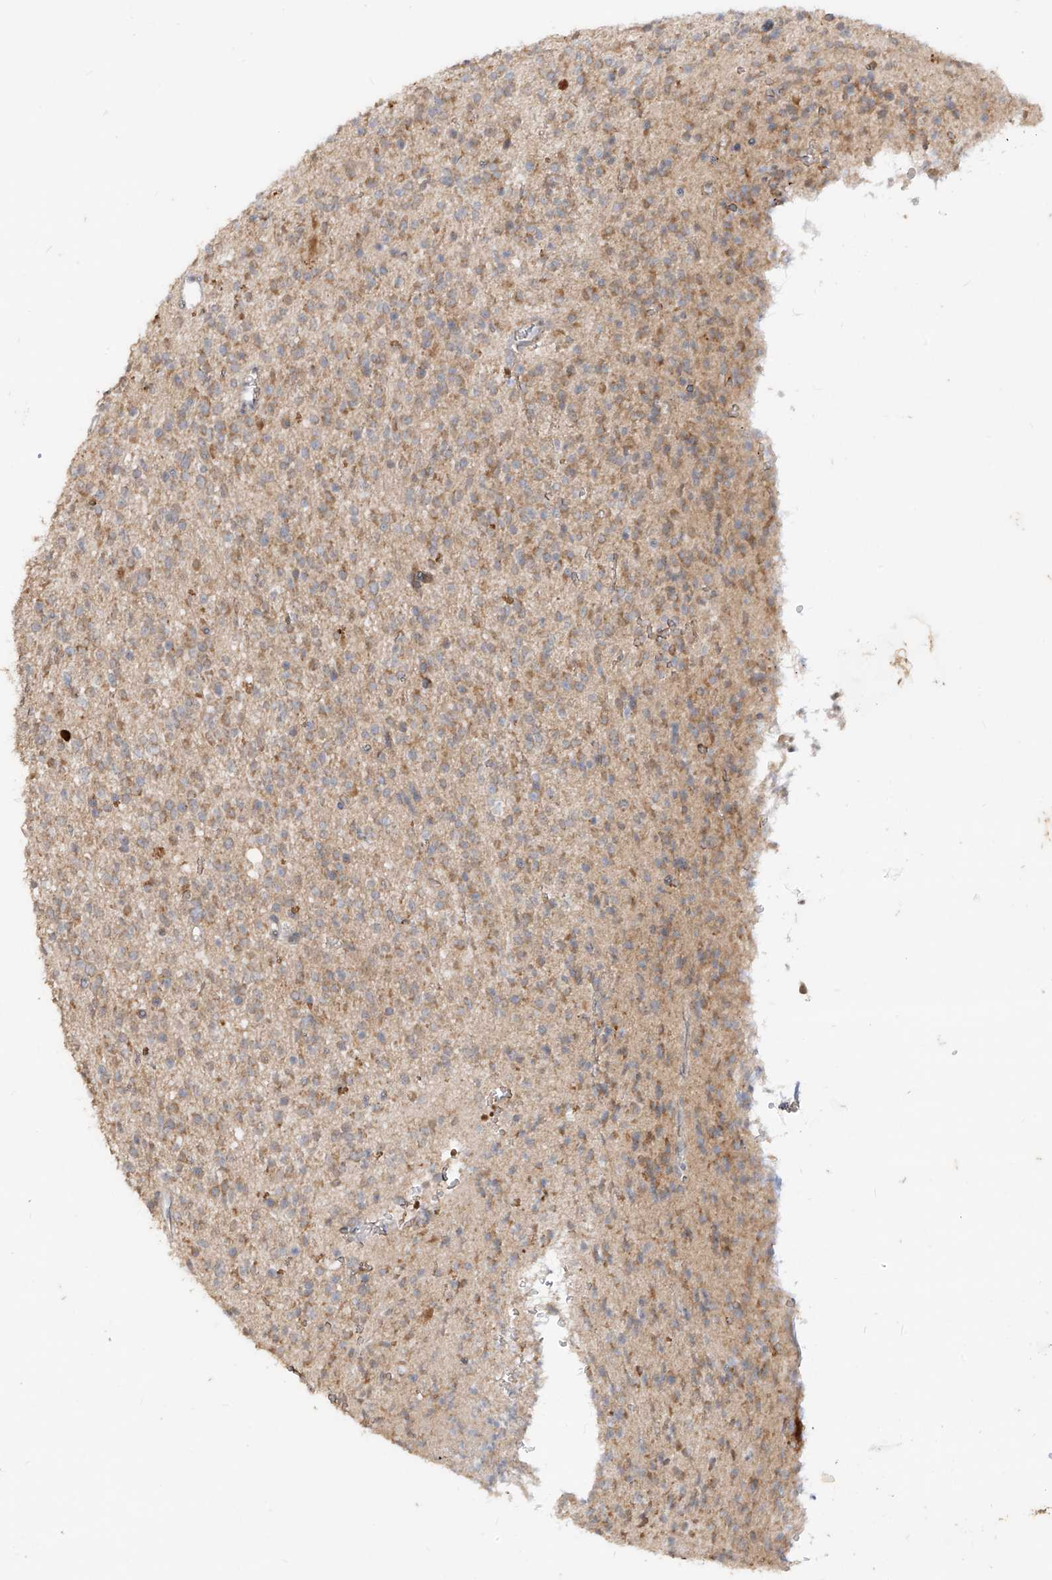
{"staining": {"intensity": "moderate", "quantity": "<25%", "location": "cytoplasmic/membranous"}, "tissue": "glioma", "cell_type": "Tumor cells", "image_type": "cancer", "snomed": [{"axis": "morphology", "description": "Glioma, malignant, High grade"}, {"axis": "topography", "description": "Brain"}], "caption": "A brown stain shows moderate cytoplasmic/membranous positivity of a protein in human malignant high-grade glioma tumor cells.", "gene": "MTUS2", "patient": {"sex": "male", "age": 34}}